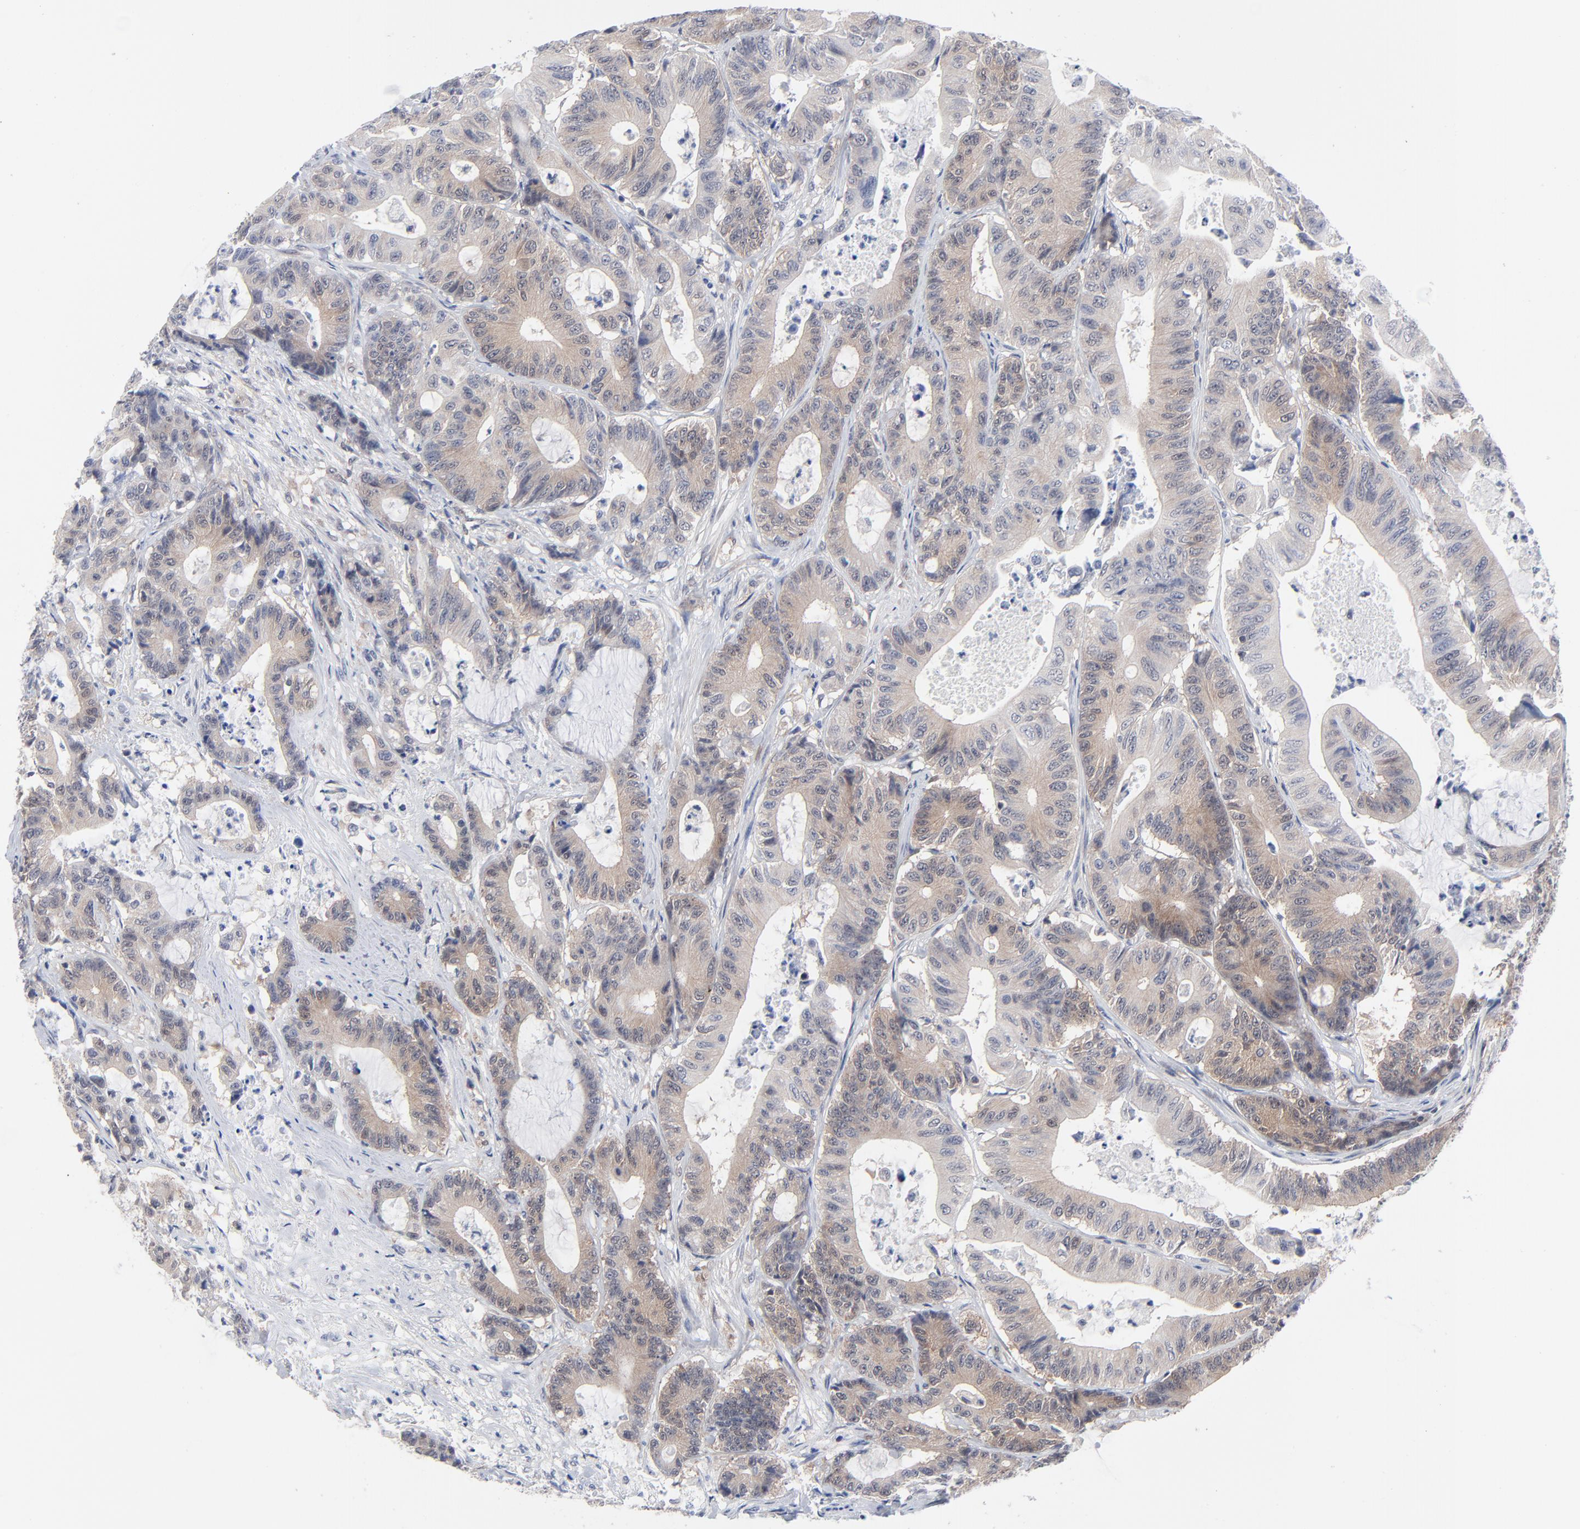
{"staining": {"intensity": "weak", "quantity": "25%-75%", "location": "cytoplasmic/membranous"}, "tissue": "colorectal cancer", "cell_type": "Tumor cells", "image_type": "cancer", "snomed": [{"axis": "morphology", "description": "Adenocarcinoma, NOS"}, {"axis": "topography", "description": "Colon"}], "caption": "Immunohistochemistry photomicrograph of human adenocarcinoma (colorectal) stained for a protein (brown), which displays low levels of weak cytoplasmic/membranous expression in approximately 25%-75% of tumor cells.", "gene": "RPS6KB1", "patient": {"sex": "female", "age": 84}}